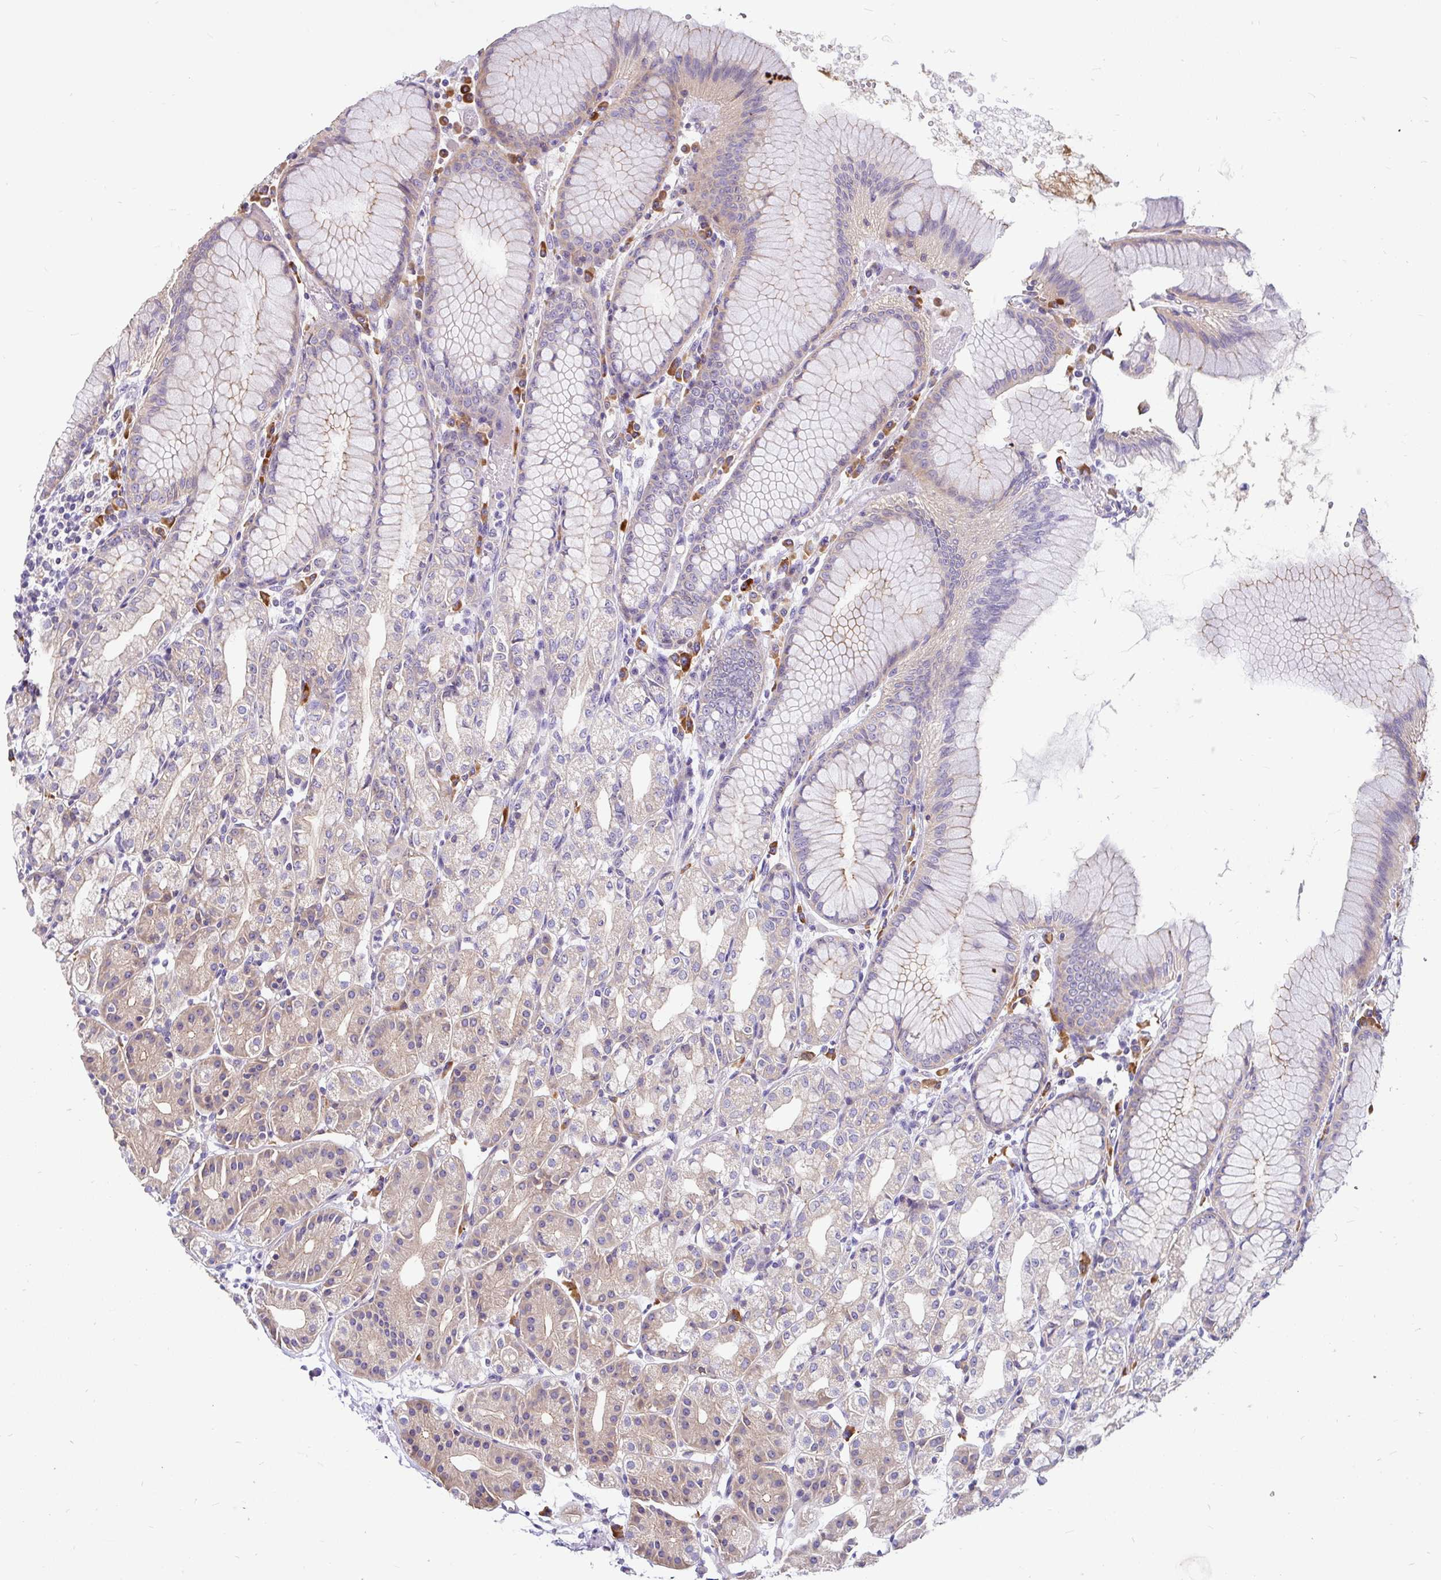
{"staining": {"intensity": "moderate", "quantity": "<25%", "location": "cytoplasmic/membranous"}, "tissue": "stomach", "cell_type": "Glandular cells", "image_type": "normal", "snomed": [{"axis": "morphology", "description": "Normal tissue, NOS"}, {"axis": "topography", "description": "Stomach"}], "caption": "This is a histology image of IHC staining of unremarkable stomach, which shows moderate expression in the cytoplasmic/membranous of glandular cells.", "gene": "LRRC26", "patient": {"sex": "female", "age": 57}}